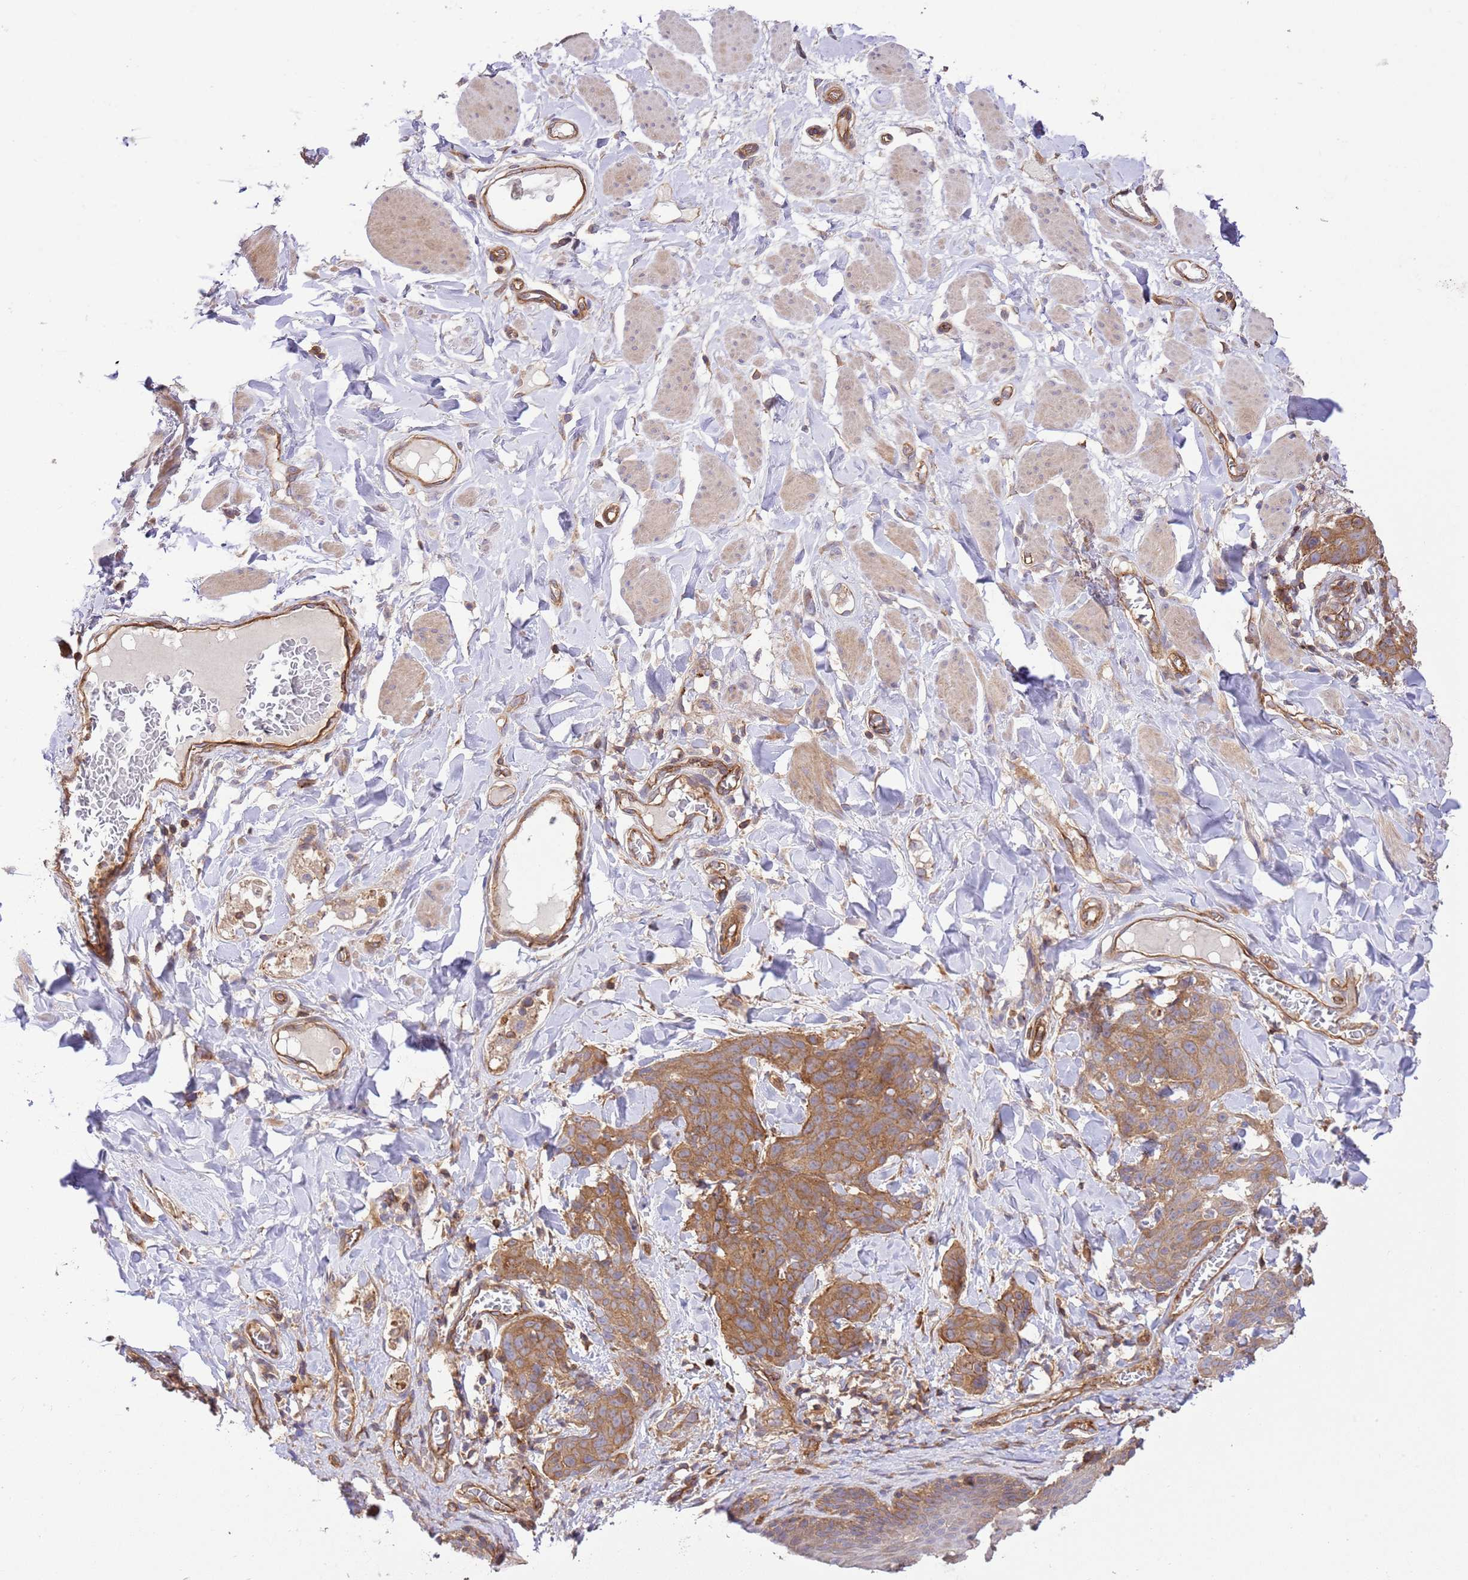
{"staining": {"intensity": "moderate", "quantity": ">75%", "location": "cytoplasmic/membranous"}, "tissue": "skin cancer", "cell_type": "Tumor cells", "image_type": "cancer", "snomed": [{"axis": "morphology", "description": "Squamous cell carcinoma, NOS"}, {"axis": "topography", "description": "Skin"}, {"axis": "topography", "description": "Vulva"}], "caption": "Tumor cells display medium levels of moderate cytoplasmic/membranous positivity in approximately >75% of cells in human skin squamous cell carcinoma. (IHC, brightfield microscopy, high magnification).", "gene": "EFCAB8", "patient": {"sex": "female", "age": 85}}